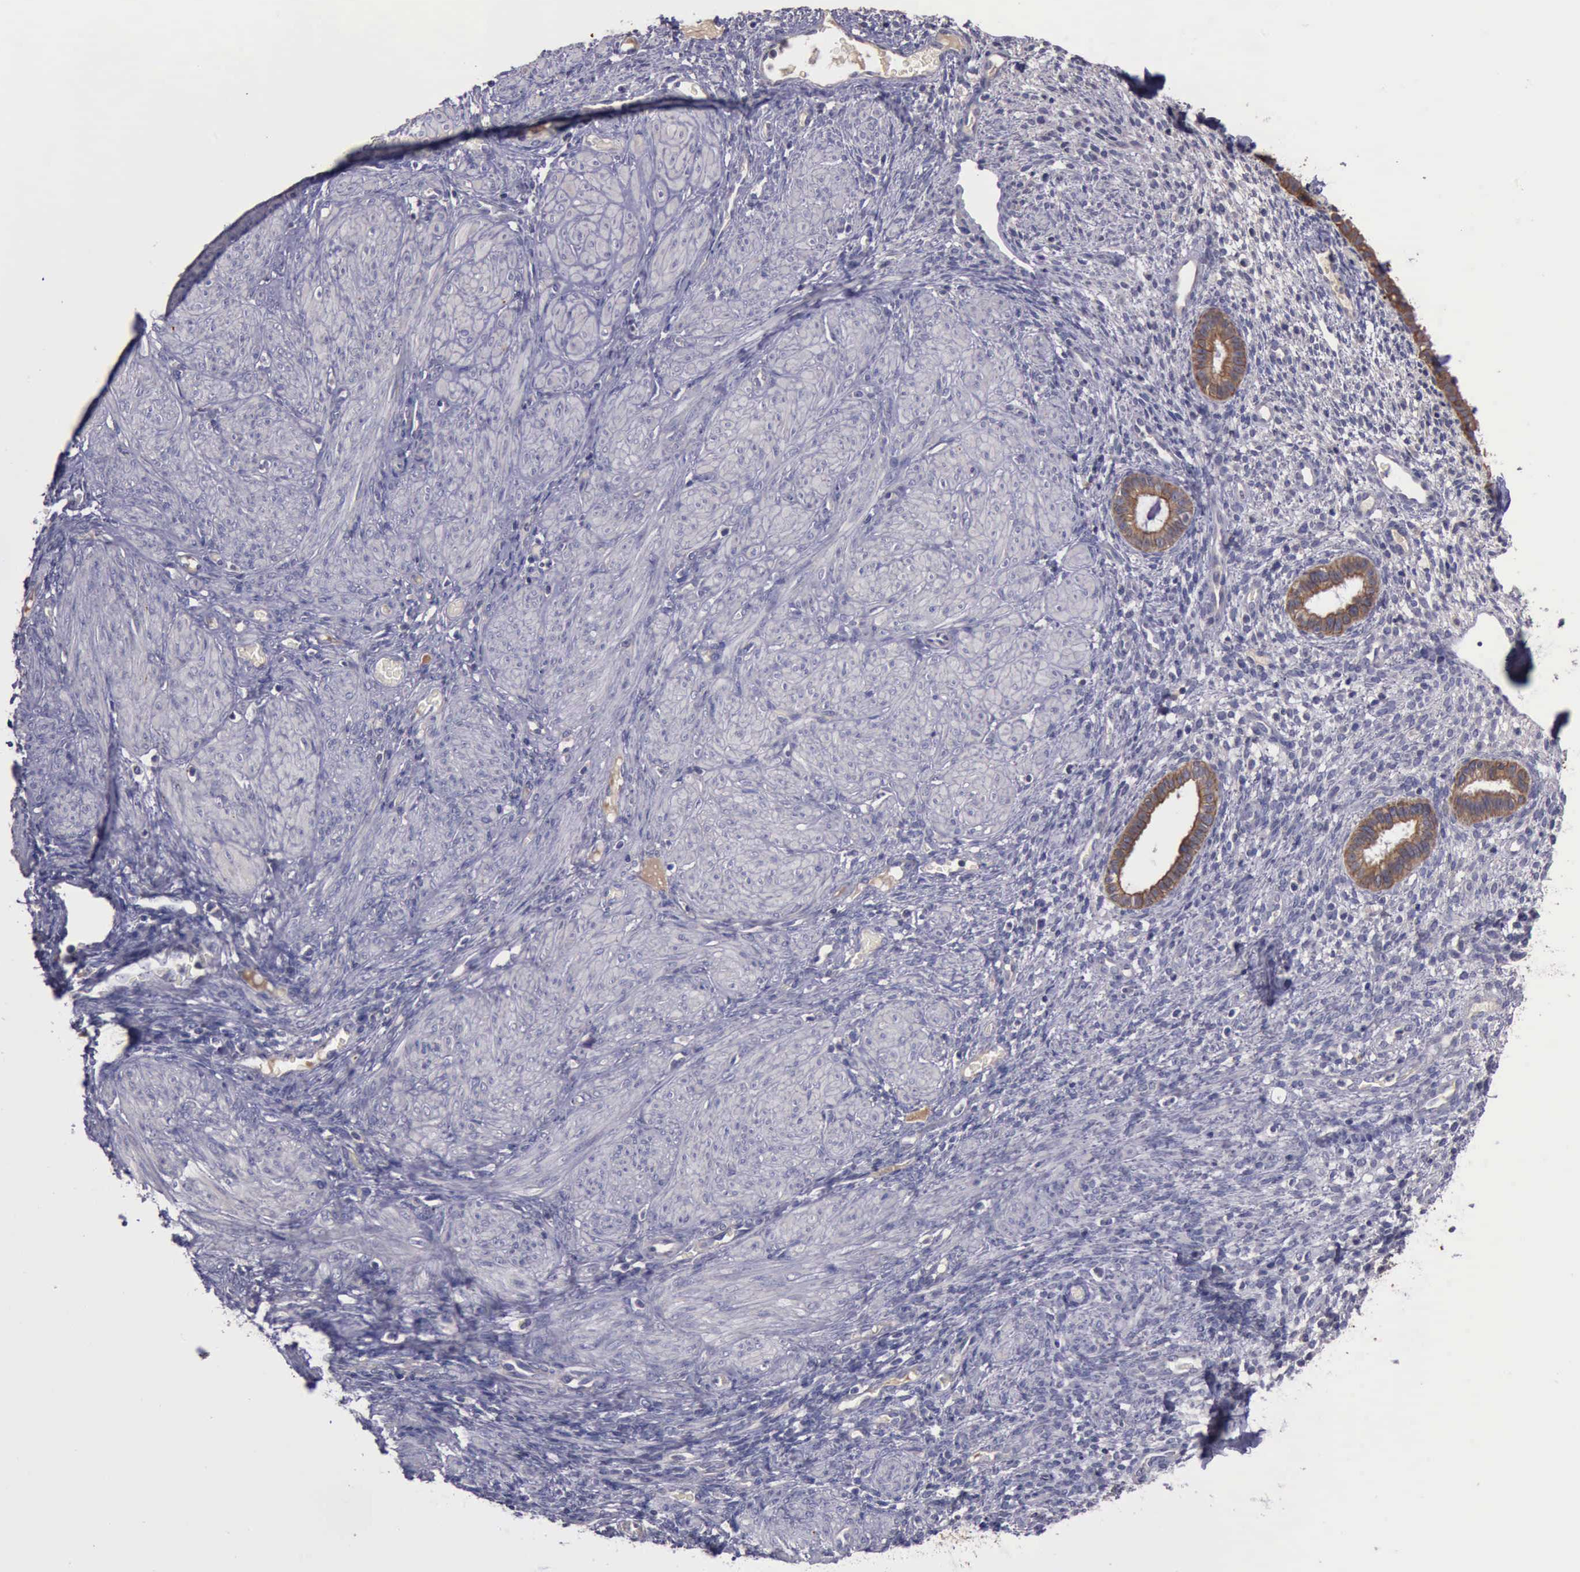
{"staining": {"intensity": "negative", "quantity": "none", "location": "none"}, "tissue": "endometrium", "cell_type": "Cells in endometrial stroma", "image_type": "normal", "snomed": [{"axis": "morphology", "description": "Normal tissue, NOS"}, {"axis": "topography", "description": "Endometrium"}], "caption": "Immunohistochemistry (IHC) micrograph of benign endometrium stained for a protein (brown), which demonstrates no staining in cells in endometrial stroma. The staining was performed using DAB (3,3'-diaminobenzidine) to visualize the protein expression in brown, while the nuclei were stained in blue with hematoxylin (Magnification: 20x).", "gene": "RAB39B", "patient": {"sex": "female", "age": 72}}